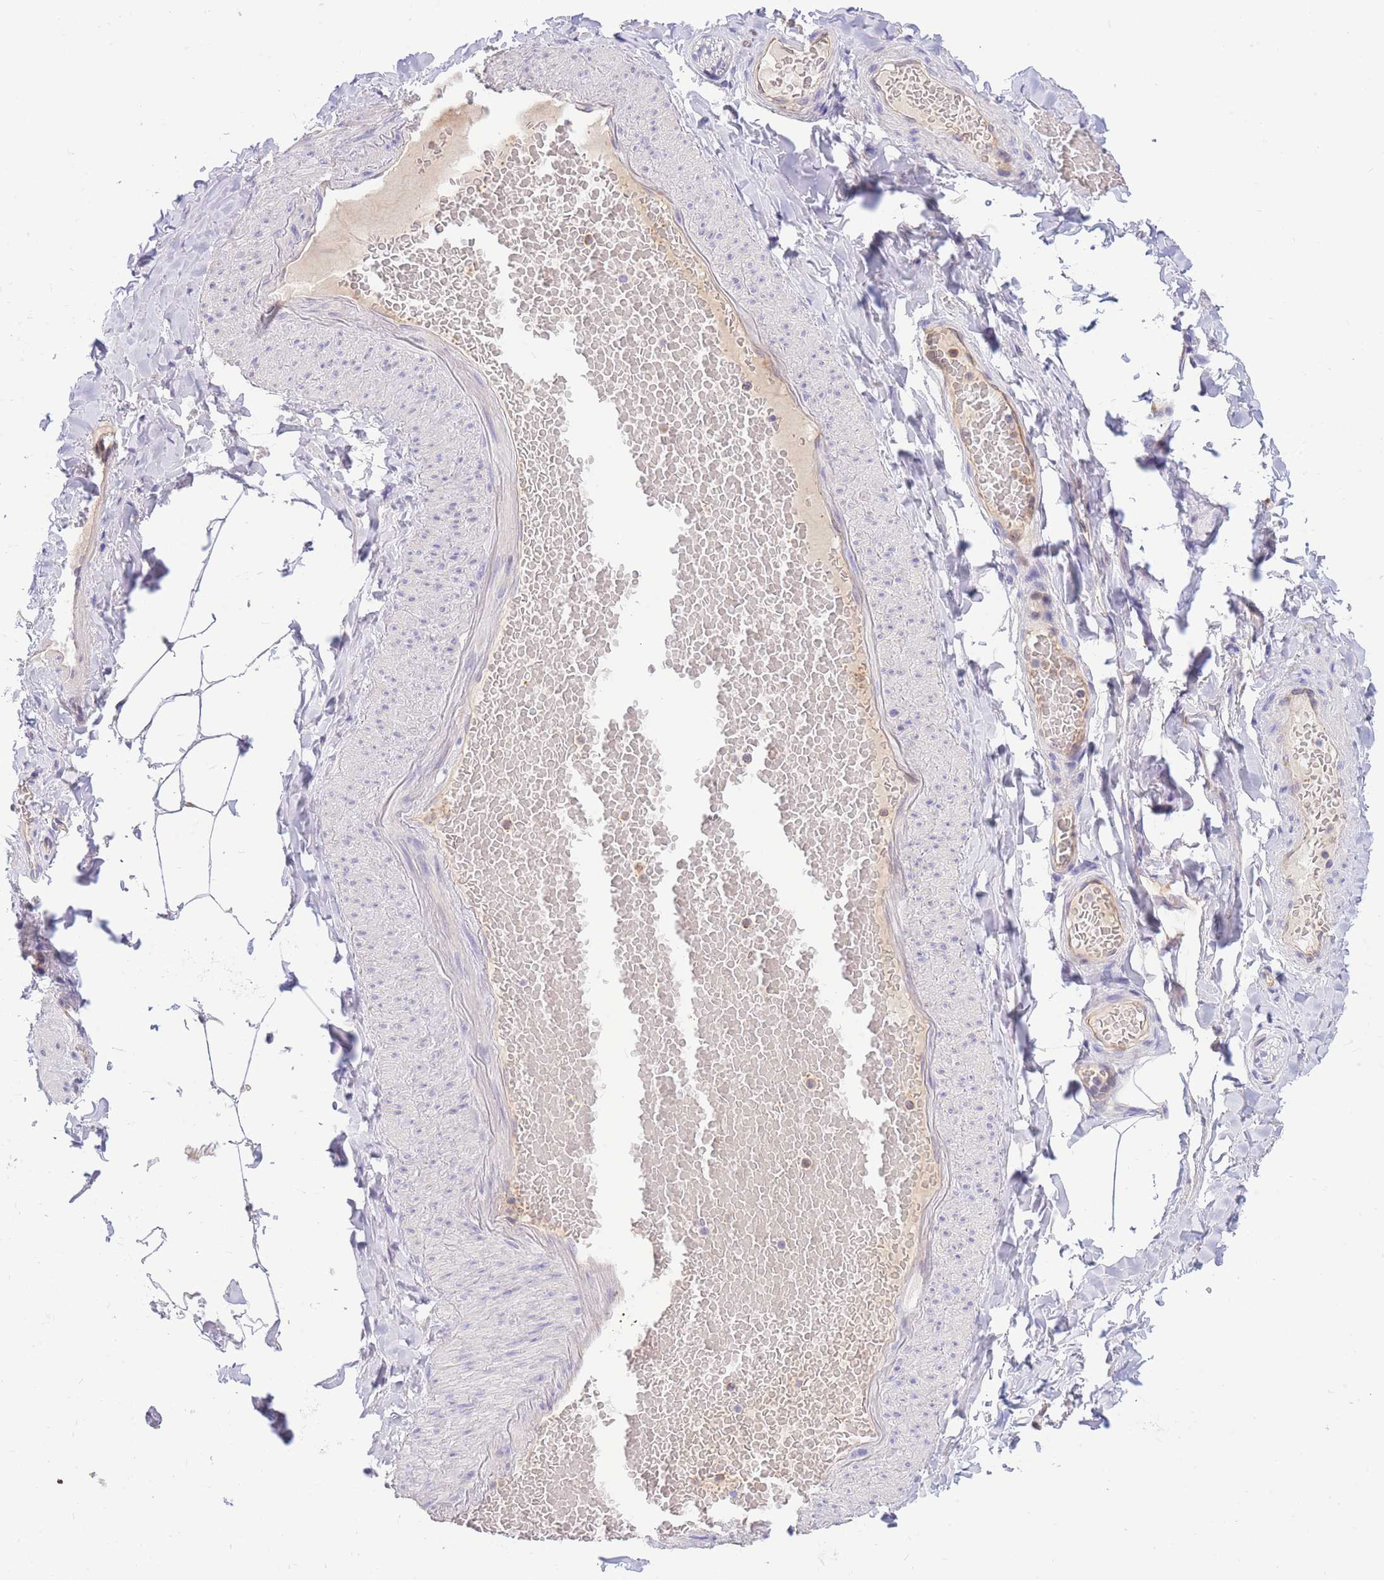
{"staining": {"intensity": "negative", "quantity": "none", "location": "none"}, "tissue": "adipose tissue", "cell_type": "Adipocytes", "image_type": "normal", "snomed": [{"axis": "morphology", "description": "Normal tissue, NOS"}, {"axis": "topography", "description": "Soft tissue"}, {"axis": "topography", "description": "Vascular tissue"}], "caption": "Immunohistochemistry of normal adipose tissue reveals no expression in adipocytes. (DAB (3,3'-diaminobenzidine) immunohistochemistry (IHC) with hematoxylin counter stain).", "gene": "SULT1A1", "patient": {"sex": "male", "age": 54}}